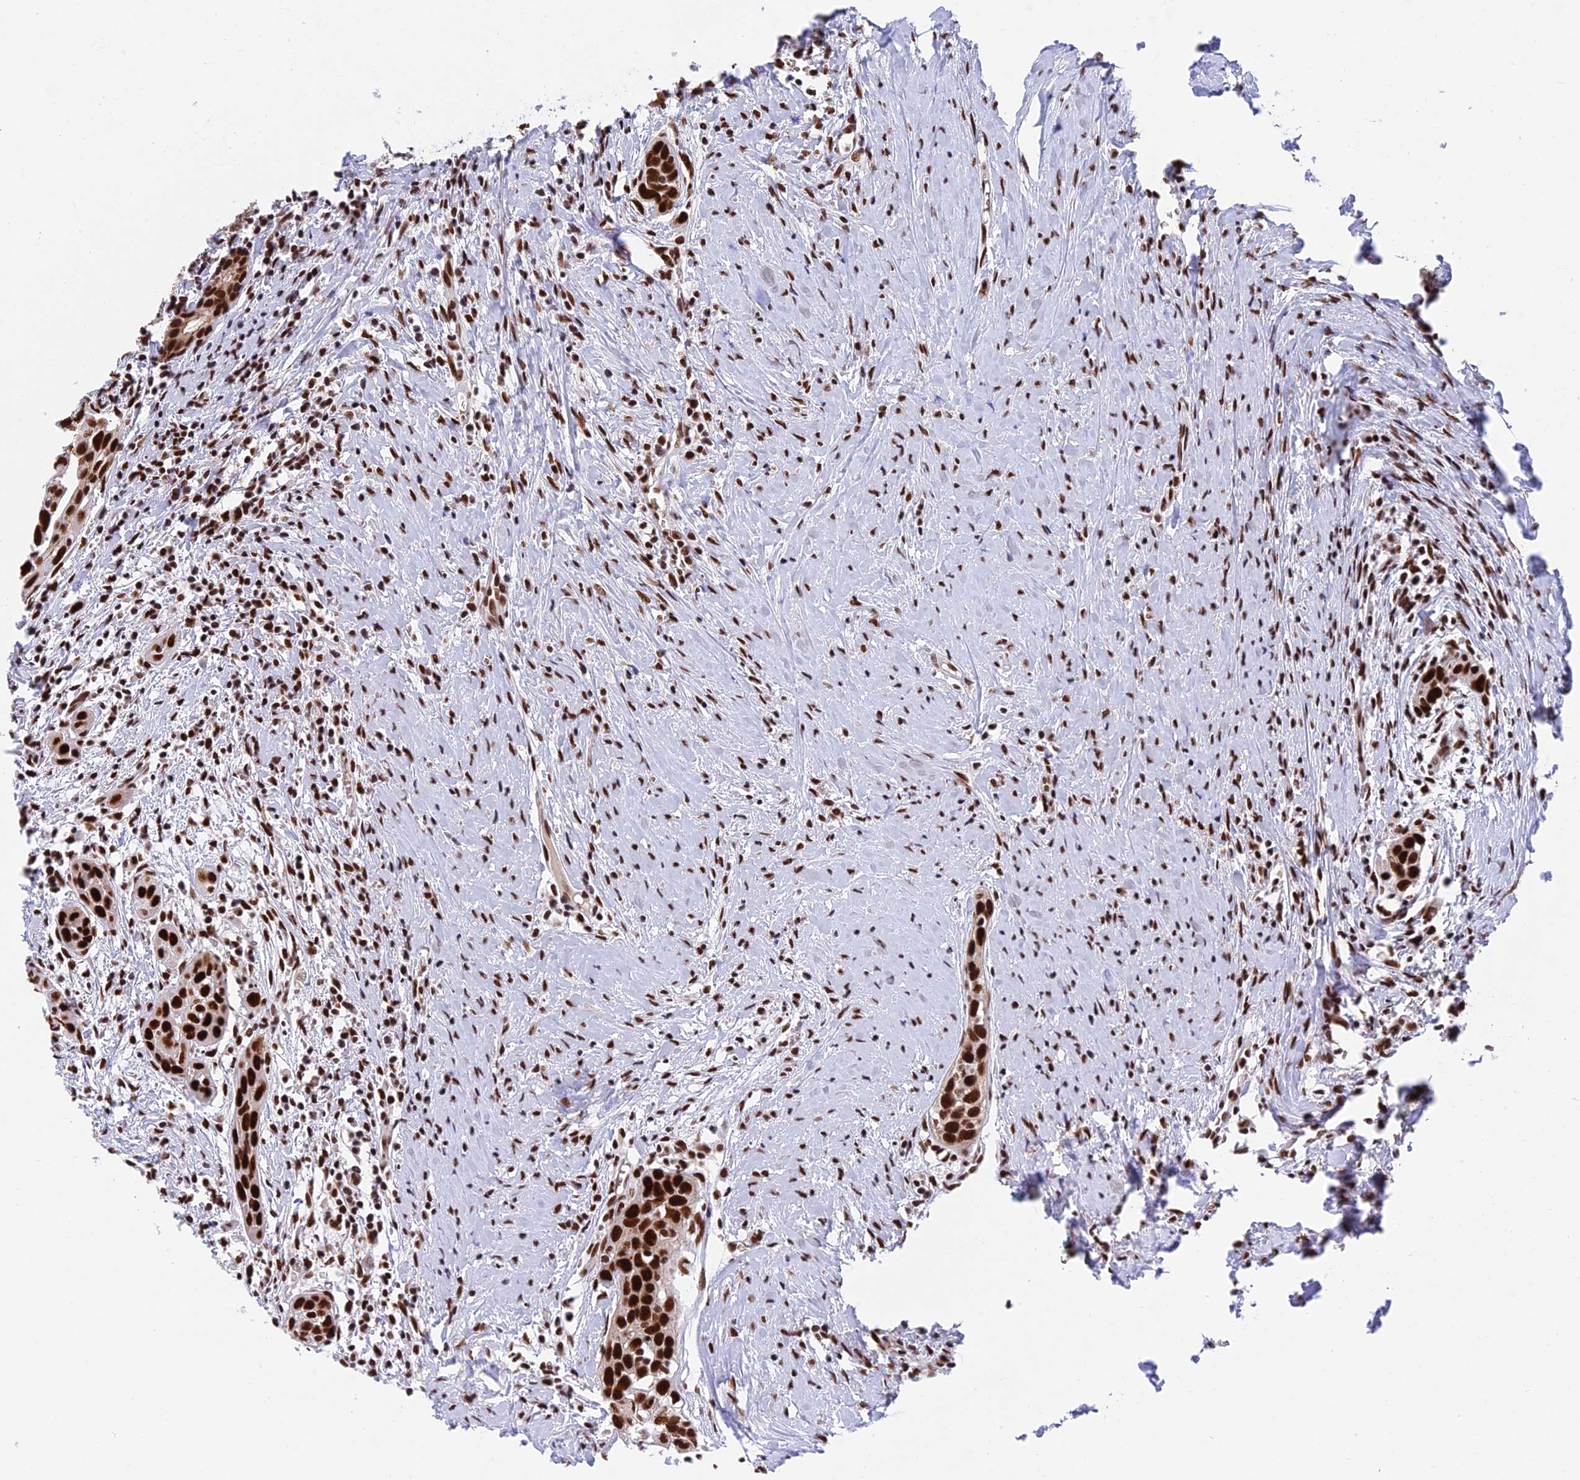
{"staining": {"intensity": "strong", "quantity": ">75%", "location": "nuclear"}, "tissue": "head and neck cancer", "cell_type": "Tumor cells", "image_type": "cancer", "snomed": [{"axis": "morphology", "description": "Squamous cell carcinoma, NOS"}, {"axis": "topography", "description": "Oral tissue"}, {"axis": "topography", "description": "Head-Neck"}], "caption": "Protein staining of head and neck cancer tissue shows strong nuclear staining in approximately >75% of tumor cells.", "gene": "EEF1AKMT3", "patient": {"sex": "female", "age": 50}}